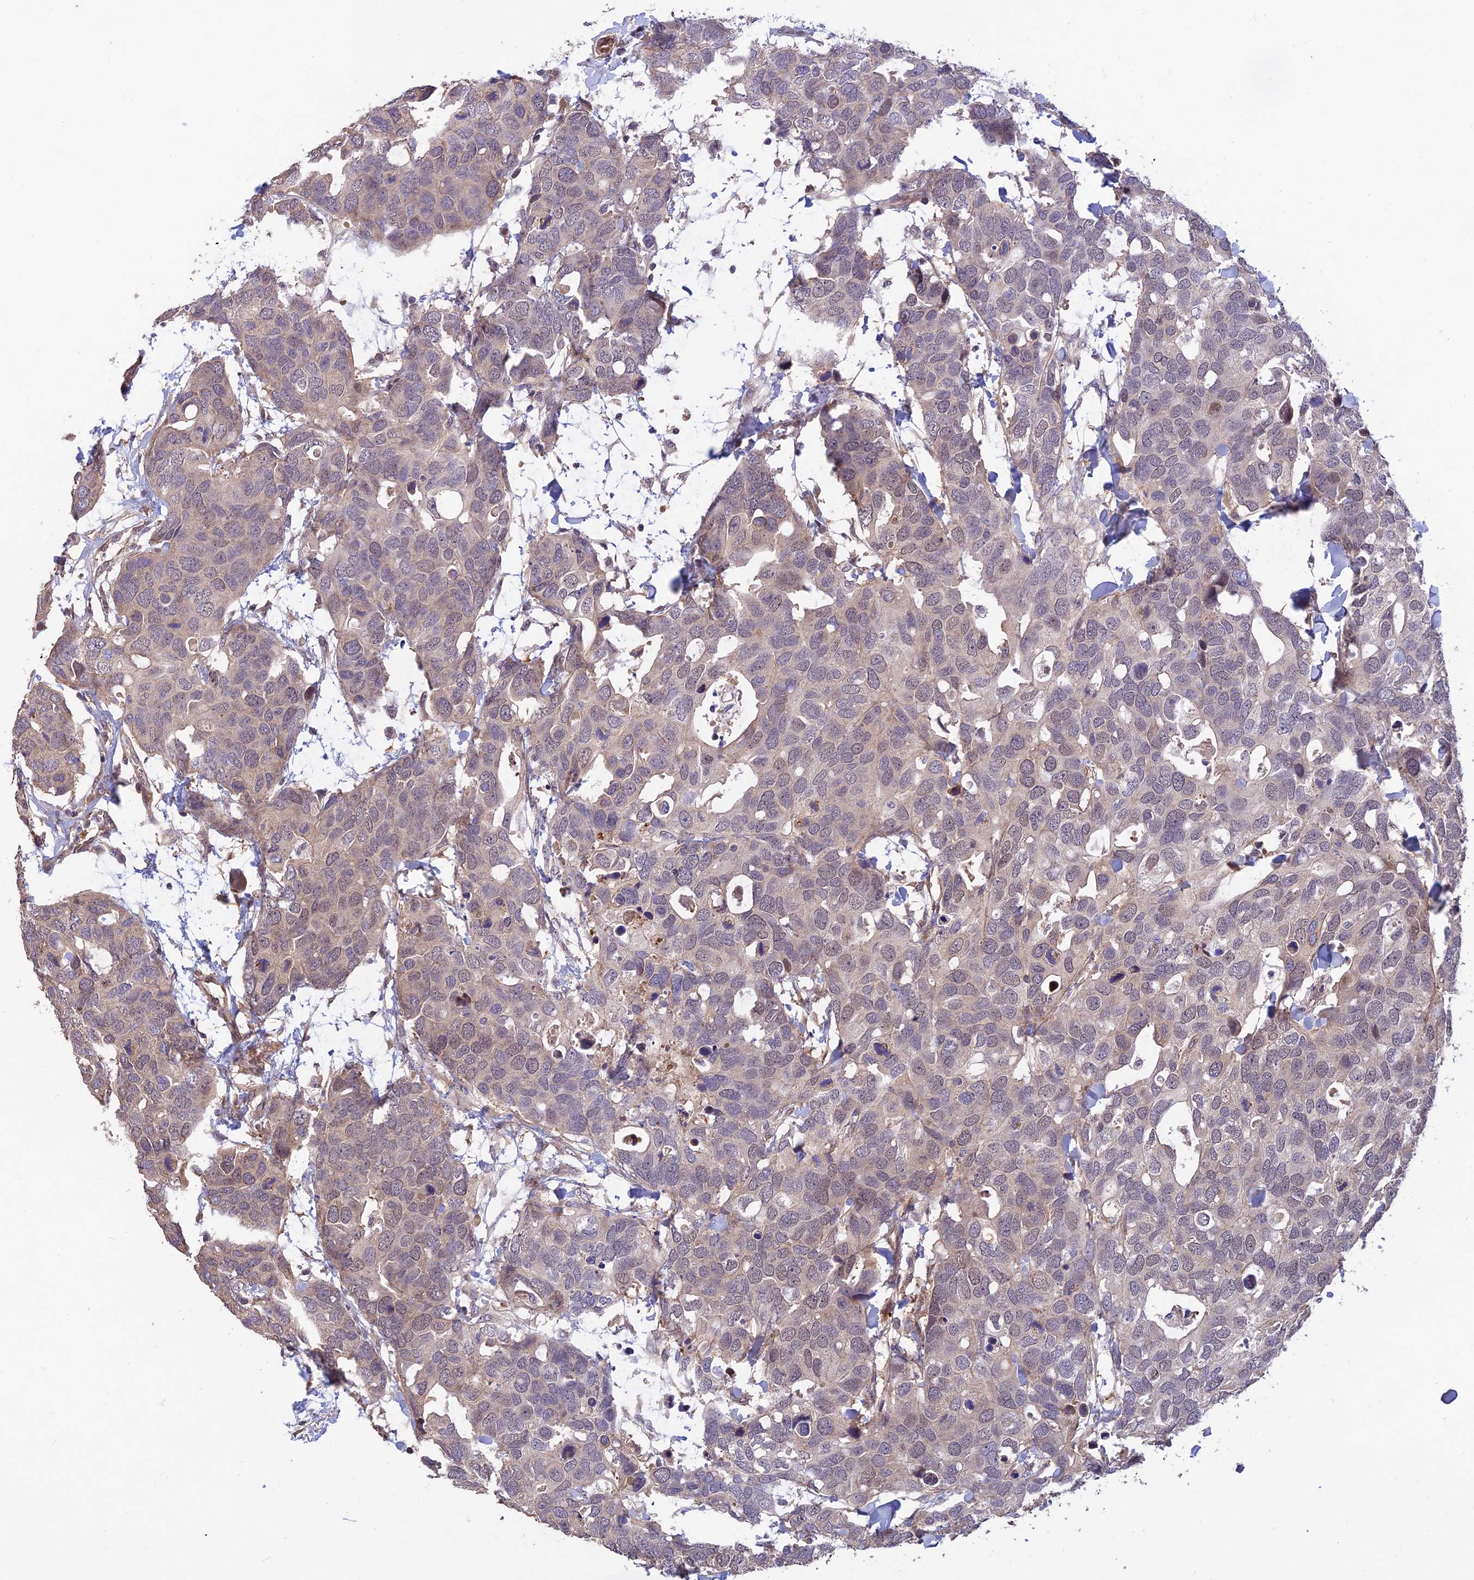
{"staining": {"intensity": "negative", "quantity": "none", "location": "none"}, "tissue": "breast cancer", "cell_type": "Tumor cells", "image_type": "cancer", "snomed": [{"axis": "morphology", "description": "Duct carcinoma"}, {"axis": "topography", "description": "Breast"}], "caption": "Immunohistochemistry (IHC) photomicrograph of neoplastic tissue: invasive ductal carcinoma (breast) stained with DAB reveals no significant protein staining in tumor cells. (DAB (3,3'-diaminobenzidine) immunohistochemistry with hematoxylin counter stain).", "gene": "PAGR1", "patient": {"sex": "female", "age": 83}}